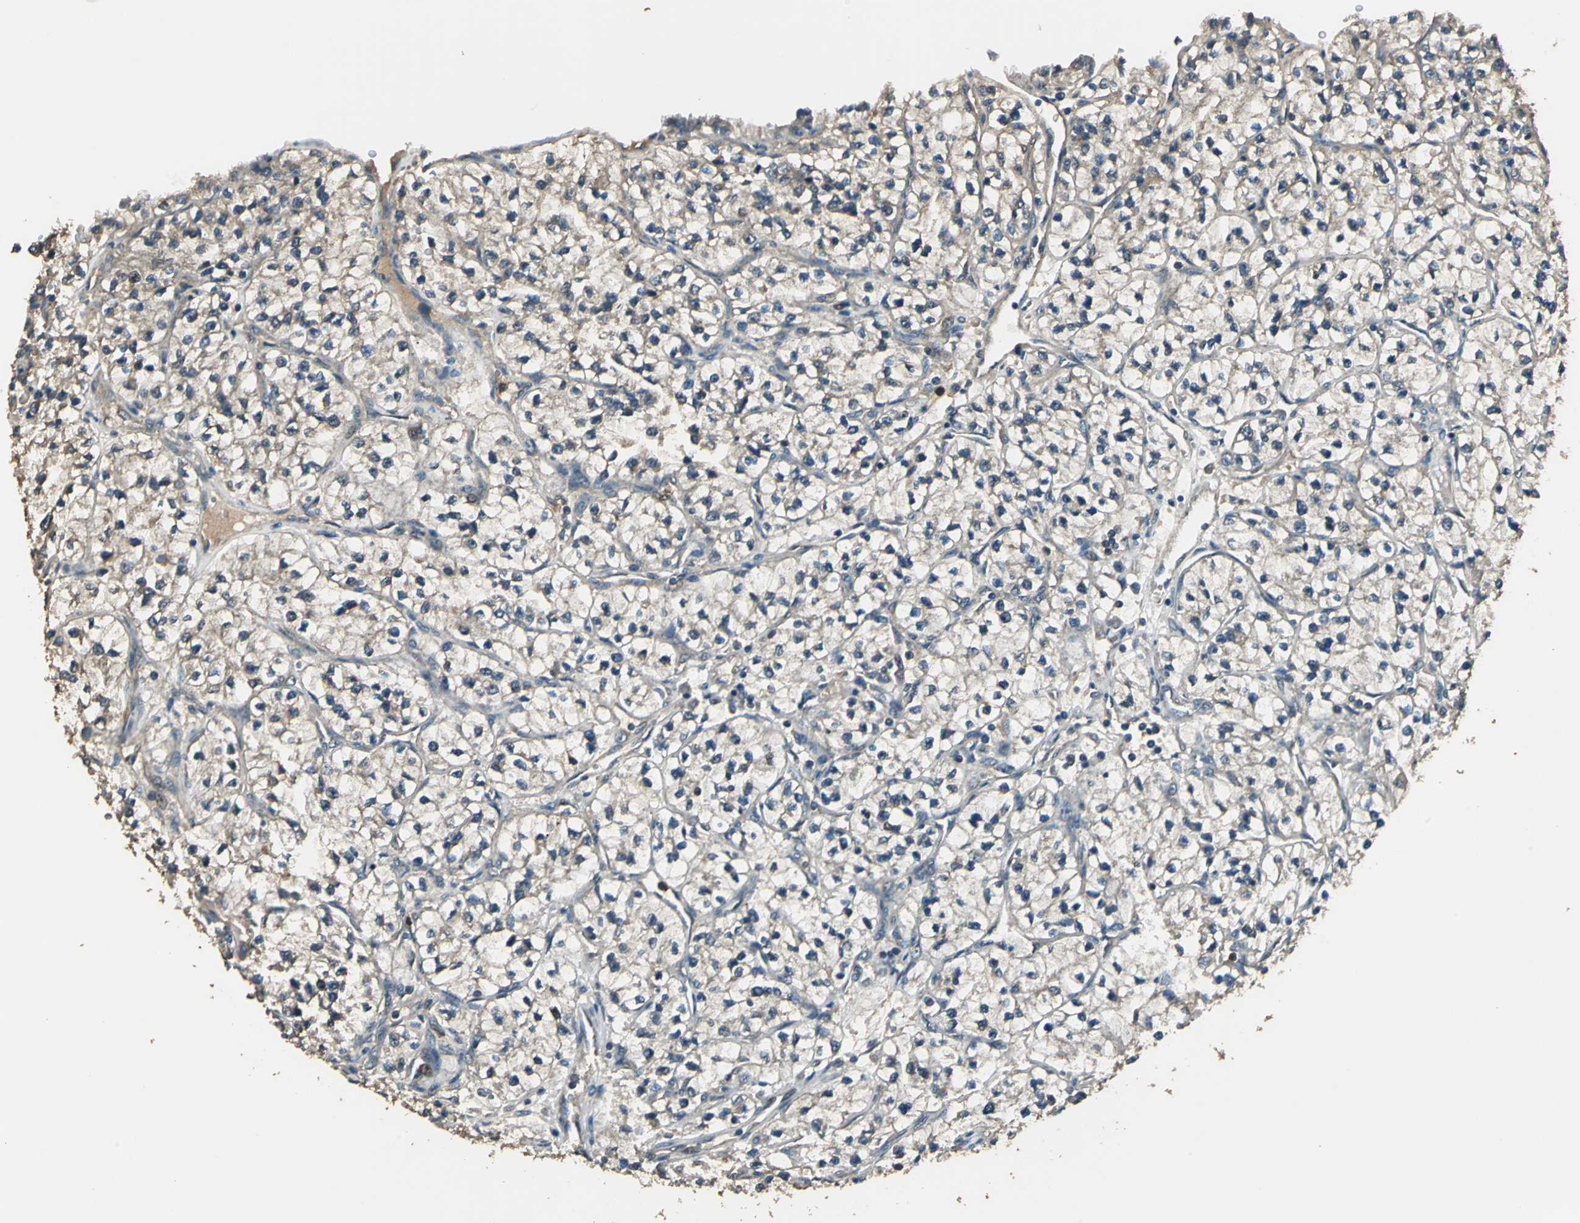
{"staining": {"intensity": "weak", "quantity": "25%-75%", "location": "cytoplasmic/membranous"}, "tissue": "renal cancer", "cell_type": "Tumor cells", "image_type": "cancer", "snomed": [{"axis": "morphology", "description": "Adenocarcinoma, NOS"}, {"axis": "topography", "description": "Kidney"}], "caption": "A brown stain labels weak cytoplasmic/membranous staining of a protein in renal cancer tumor cells.", "gene": "TMPRSS4", "patient": {"sex": "female", "age": 57}}